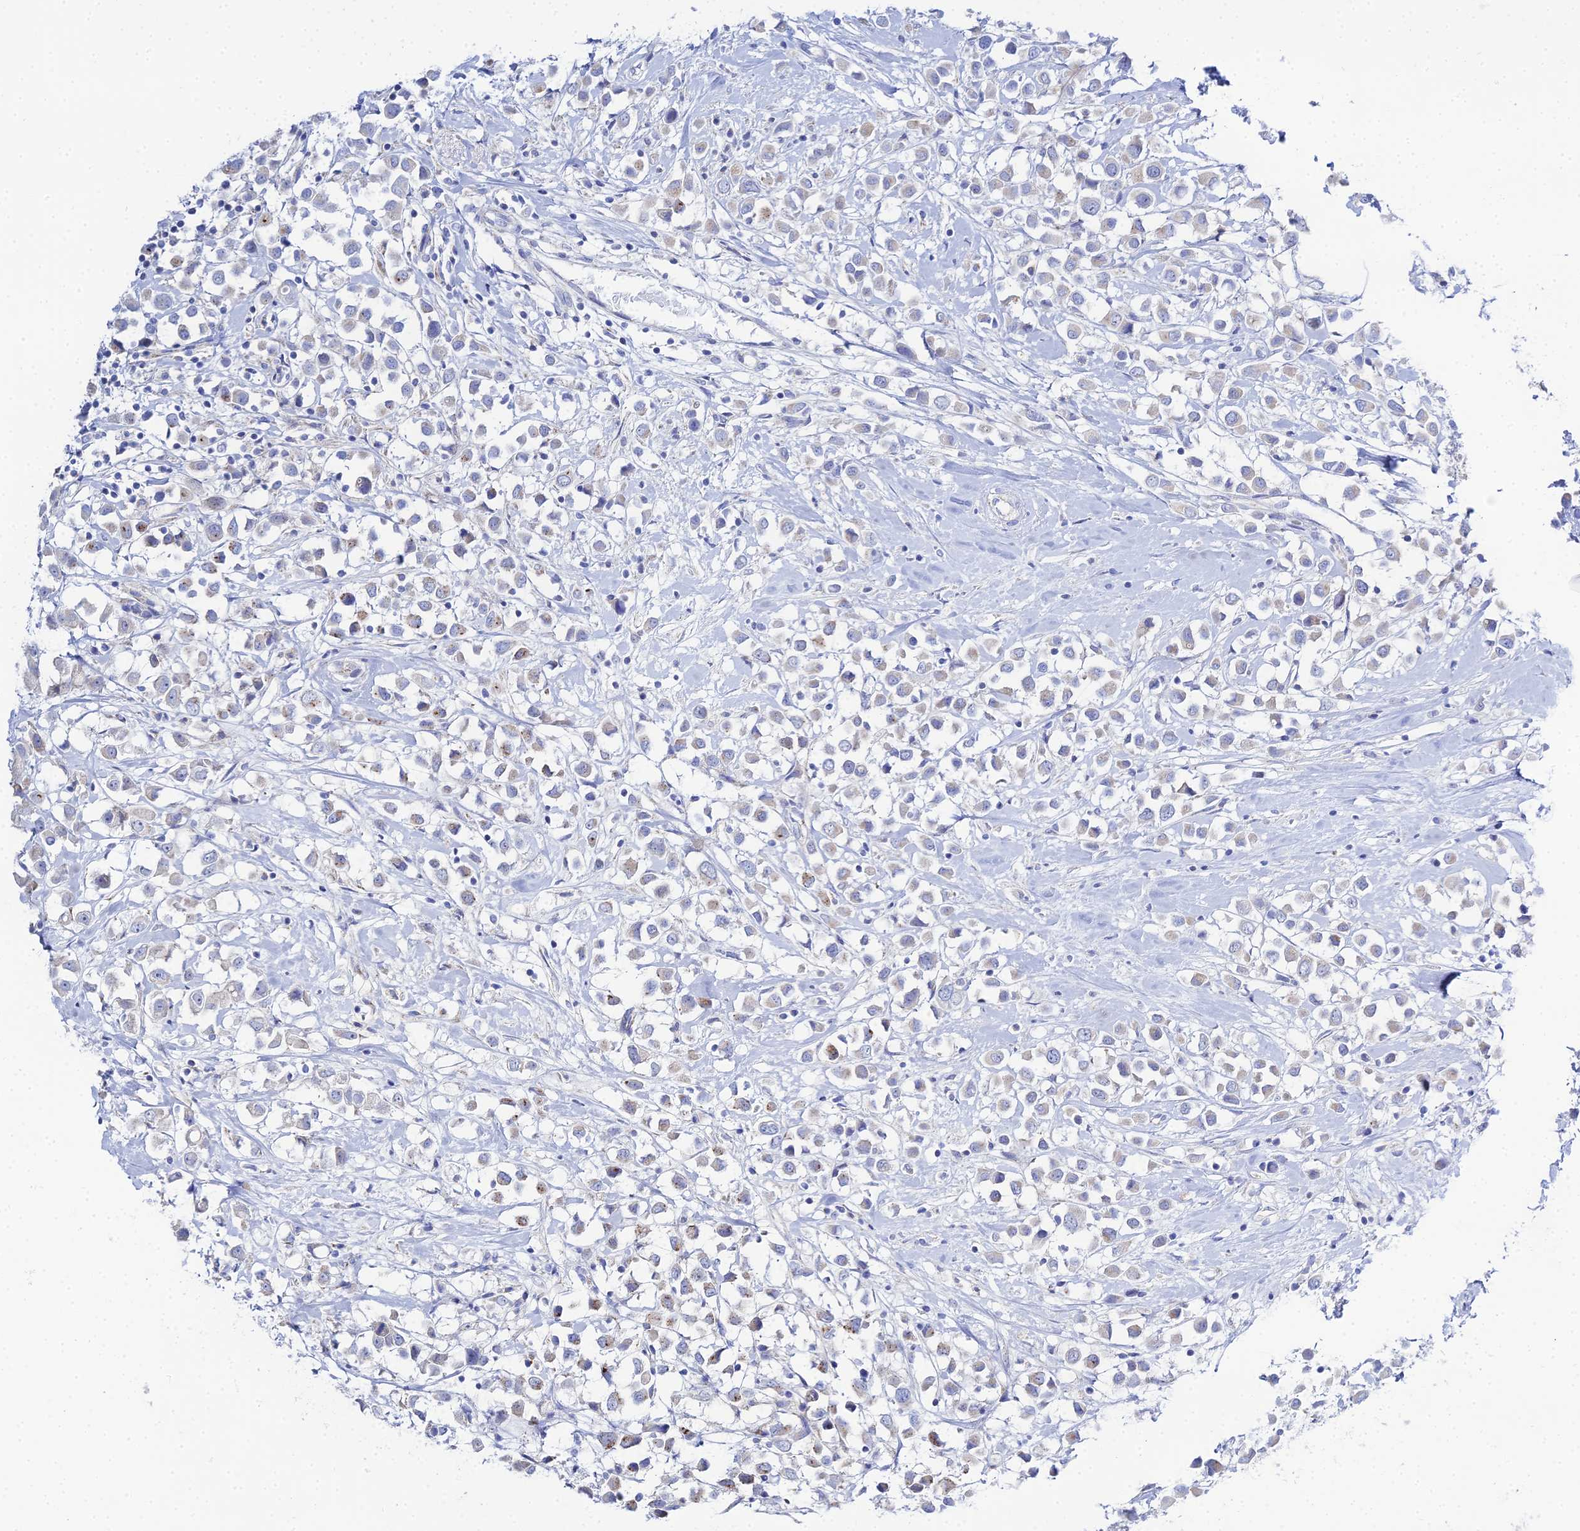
{"staining": {"intensity": "weak", "quantity": "<25%", "location": "cytoplasmic/membranous"}, "tissue": "breast cancer", "cell_type": "Tumor cells", "image_type": "cancer", "snomed": [{"axis": "morphology", "description": "Duct carcinoma"}, {"axis": "topography", "description": "Breast"}], "caption": "Immunohistochemistry (IHC) photomicrograph of neoplastic tissue: human breast cancer stained with DAB shows no significant protein positivity in tumor cells. (DAB (3,3'-diaminobenzidine) IHC visualized using brightfield microscopy, high magnification).", "gene": "DHX34", "patient": {"sex": "female", "age": 61}}